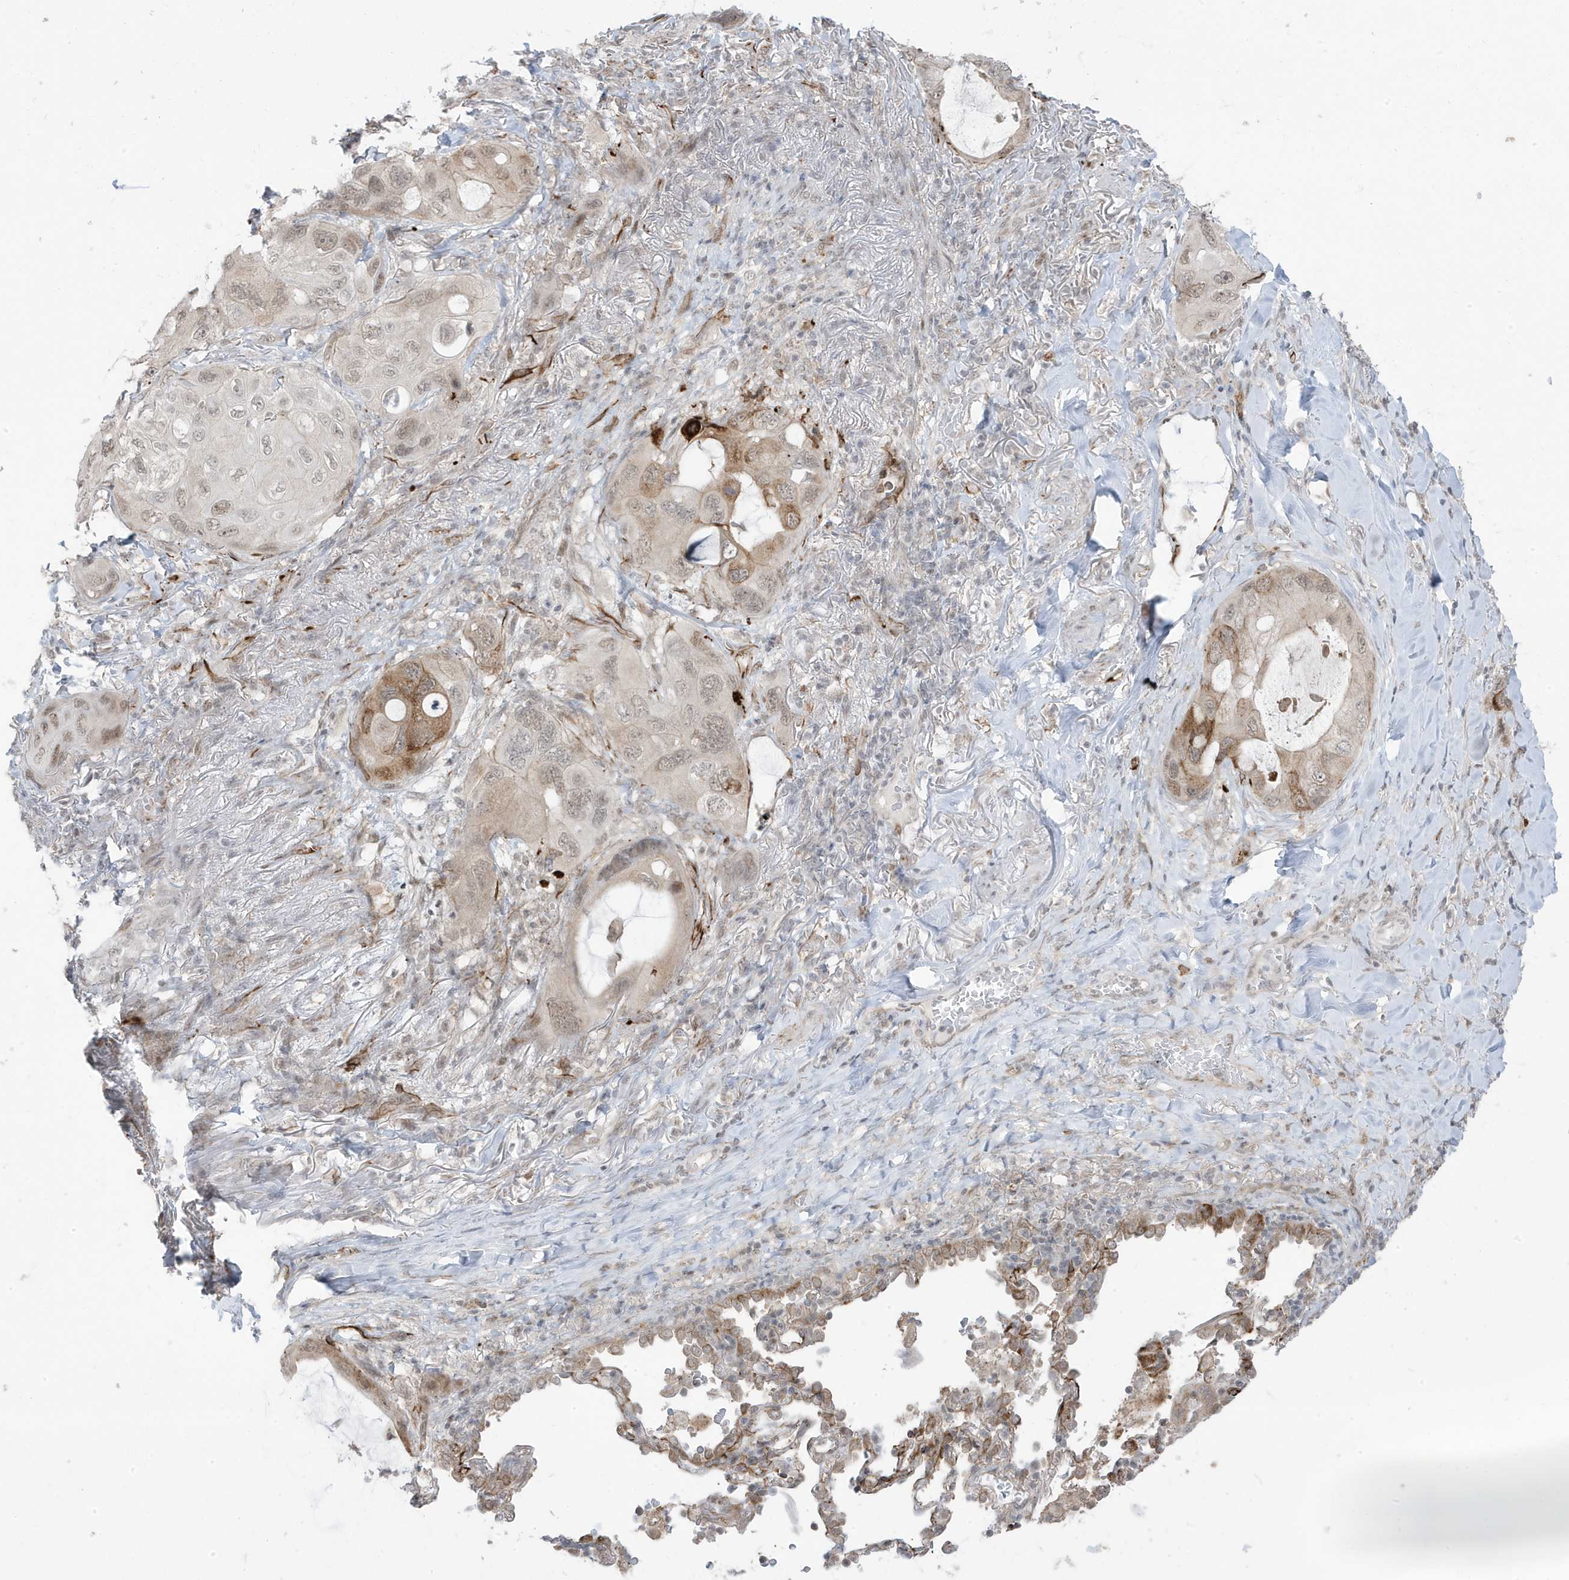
{"staining": {"intensity": "moderate", "quantity": ">75%", "location": "cytoplasmic/membranous"}, "tissue": "lung cancer", "cell_type": "Tumor cells", "image_type": "cancer", "snomed": [{"axis": "morphology", "description": "Squamous cell carcinoma, NOS"}, {"axis": "topography", "description": "Lung"}], "caption": "Lung cancer (squamous cell carcinoma) stained with DAB IHC shows medium levels of moderate cytoplasmic/membranous expression in approximately >75% of tumor cells.", "gene": "ADAMTSL3", "patient": {"sex": "female", "age": 73}}